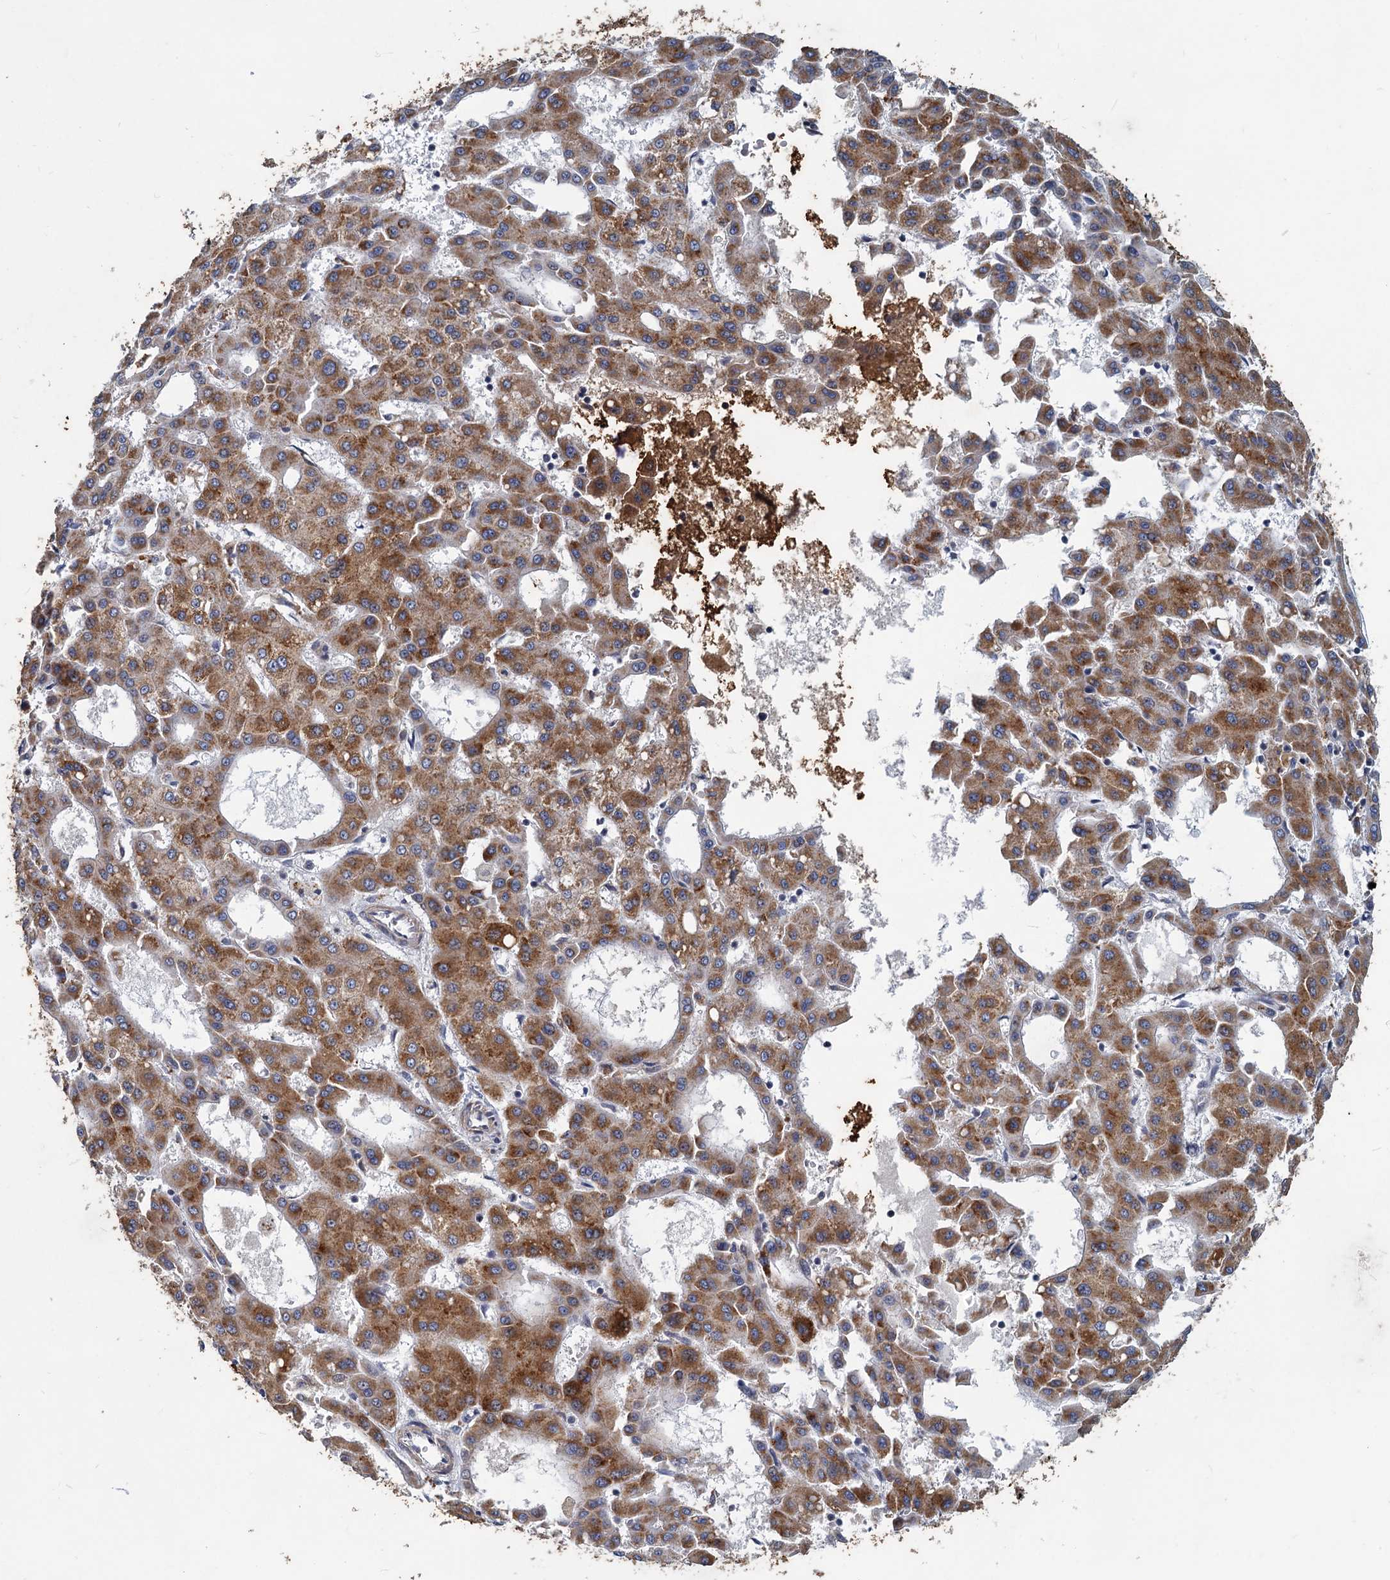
{"staining": {"intensity": "moderate", "quantity": ">75%", "location": "cytoplasmic/membranous"}, "tissue": "liver cancer", "cell_type": "Tumor cells", "image_type": "cancer", "snomed": [{"axis": "morphology", "description": "Carcinoma, Hepatocellular, NOS"}, {"axis": "topography", "description": "Liver"}], "caption": "Protein expression analysis of human liver cancer reveals moderate cytoplasmic/membranous staining in approximately >75% of tumor cells. The staining was performed using DAB, with brown indicating positive protein expression. Nuclei are stained blue with hematoxylin.", "gene": "SLC2A7", "patient": {"sex": "male", "age": 47}}